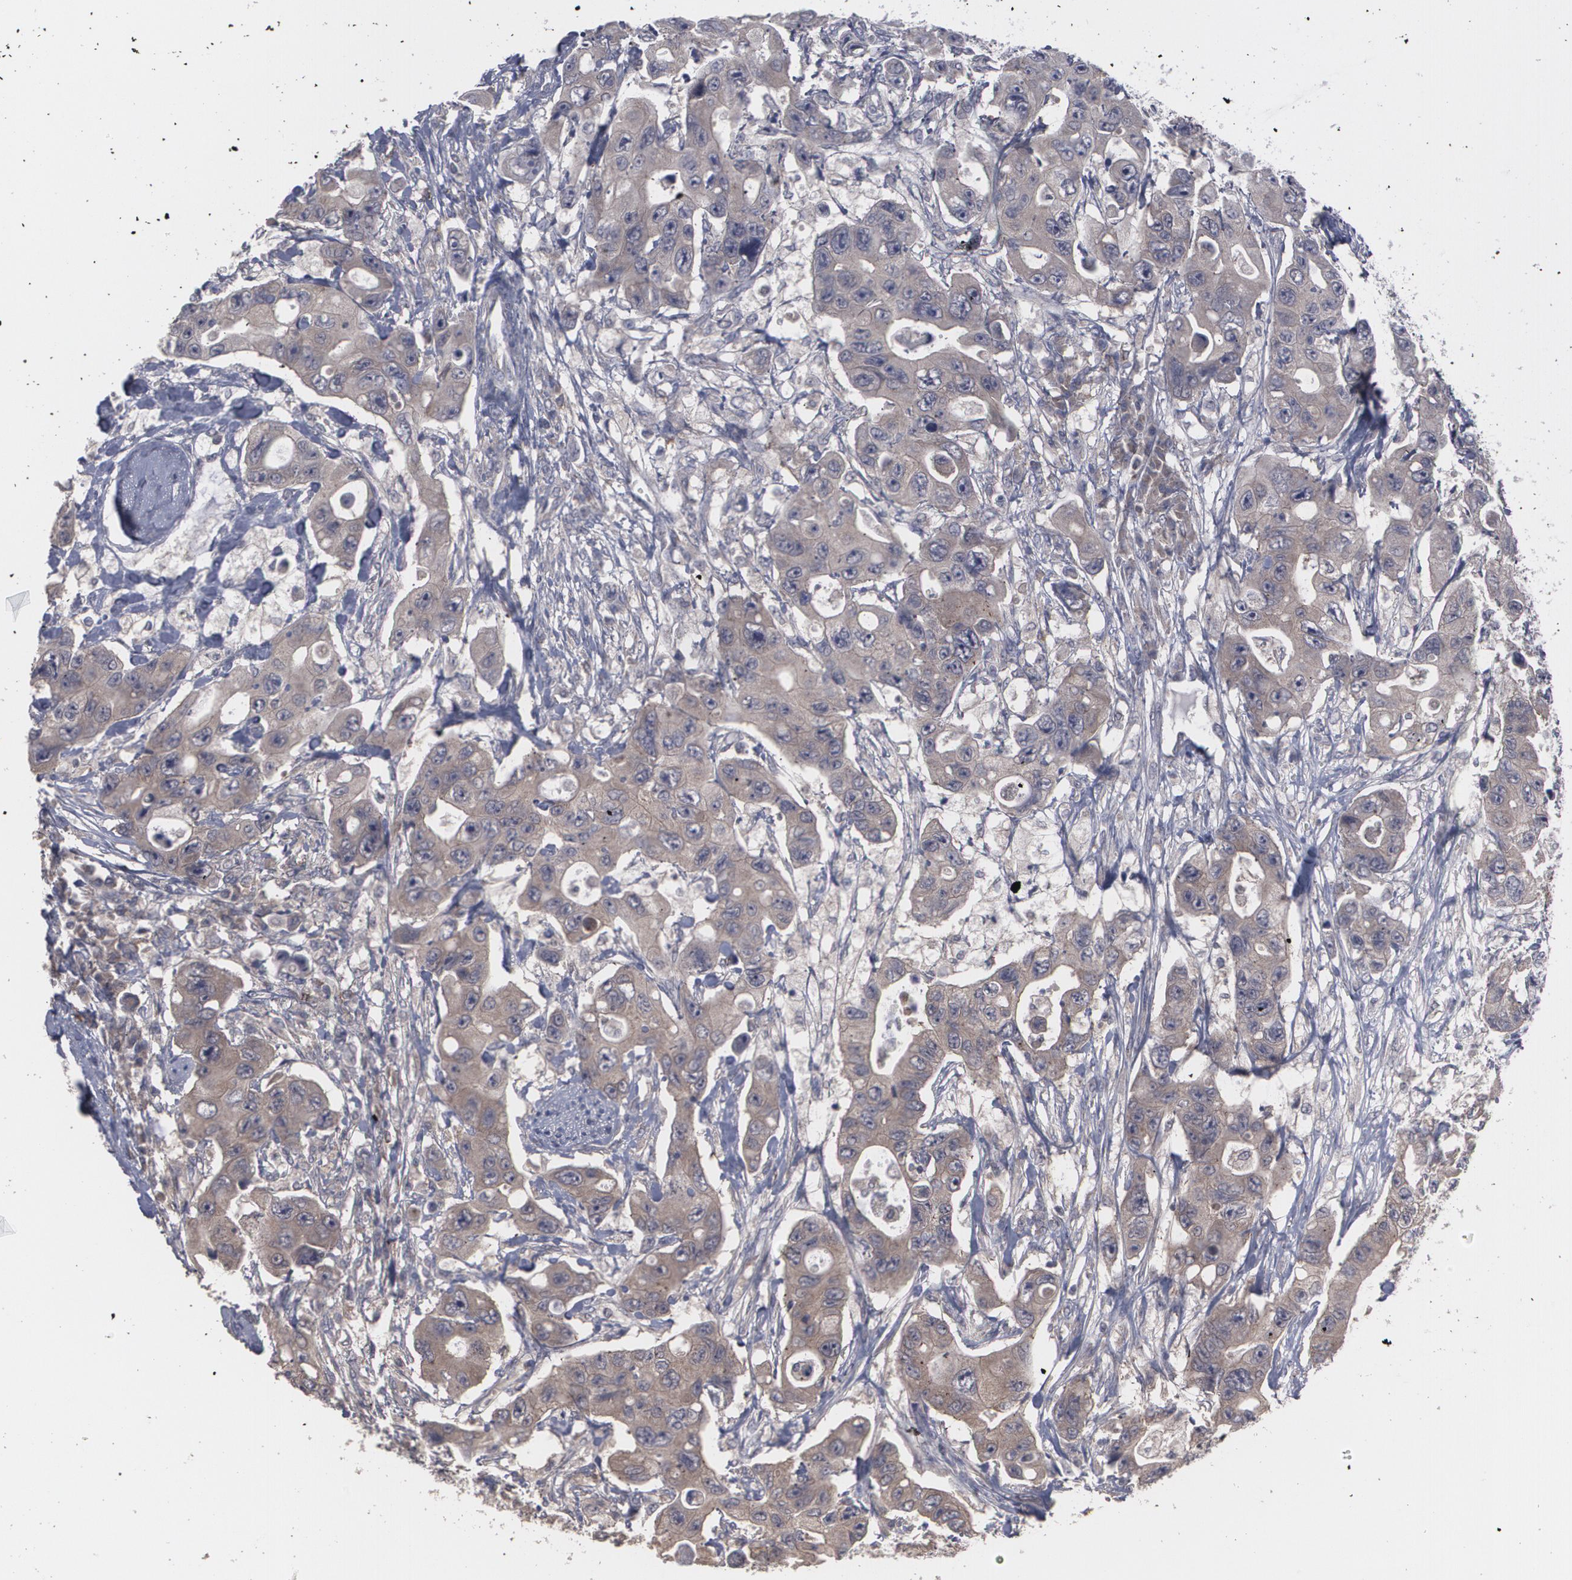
{"staining": {"intensity": "moderate", "quantity": ">75%", "location": "cytoplasmic/membranous"}, "tissue": "colorectal cancer", "cell_type": "Tumor cells", "image_type": "cancer", "snomed": [{"axis": "morphology", "description": "Adenocarcinoma, NOS"}, {"axis": "topography", "description": "Colon"}], "caption": "Colorectal cancer (adenocarcinoma) stained with a brown dye exhibits moderate cytoplasmic/membranous positive expression in approximately >75% of tumor cells.", "gene": "ARF6", "patient": {"sex": "female", "age": 46}}